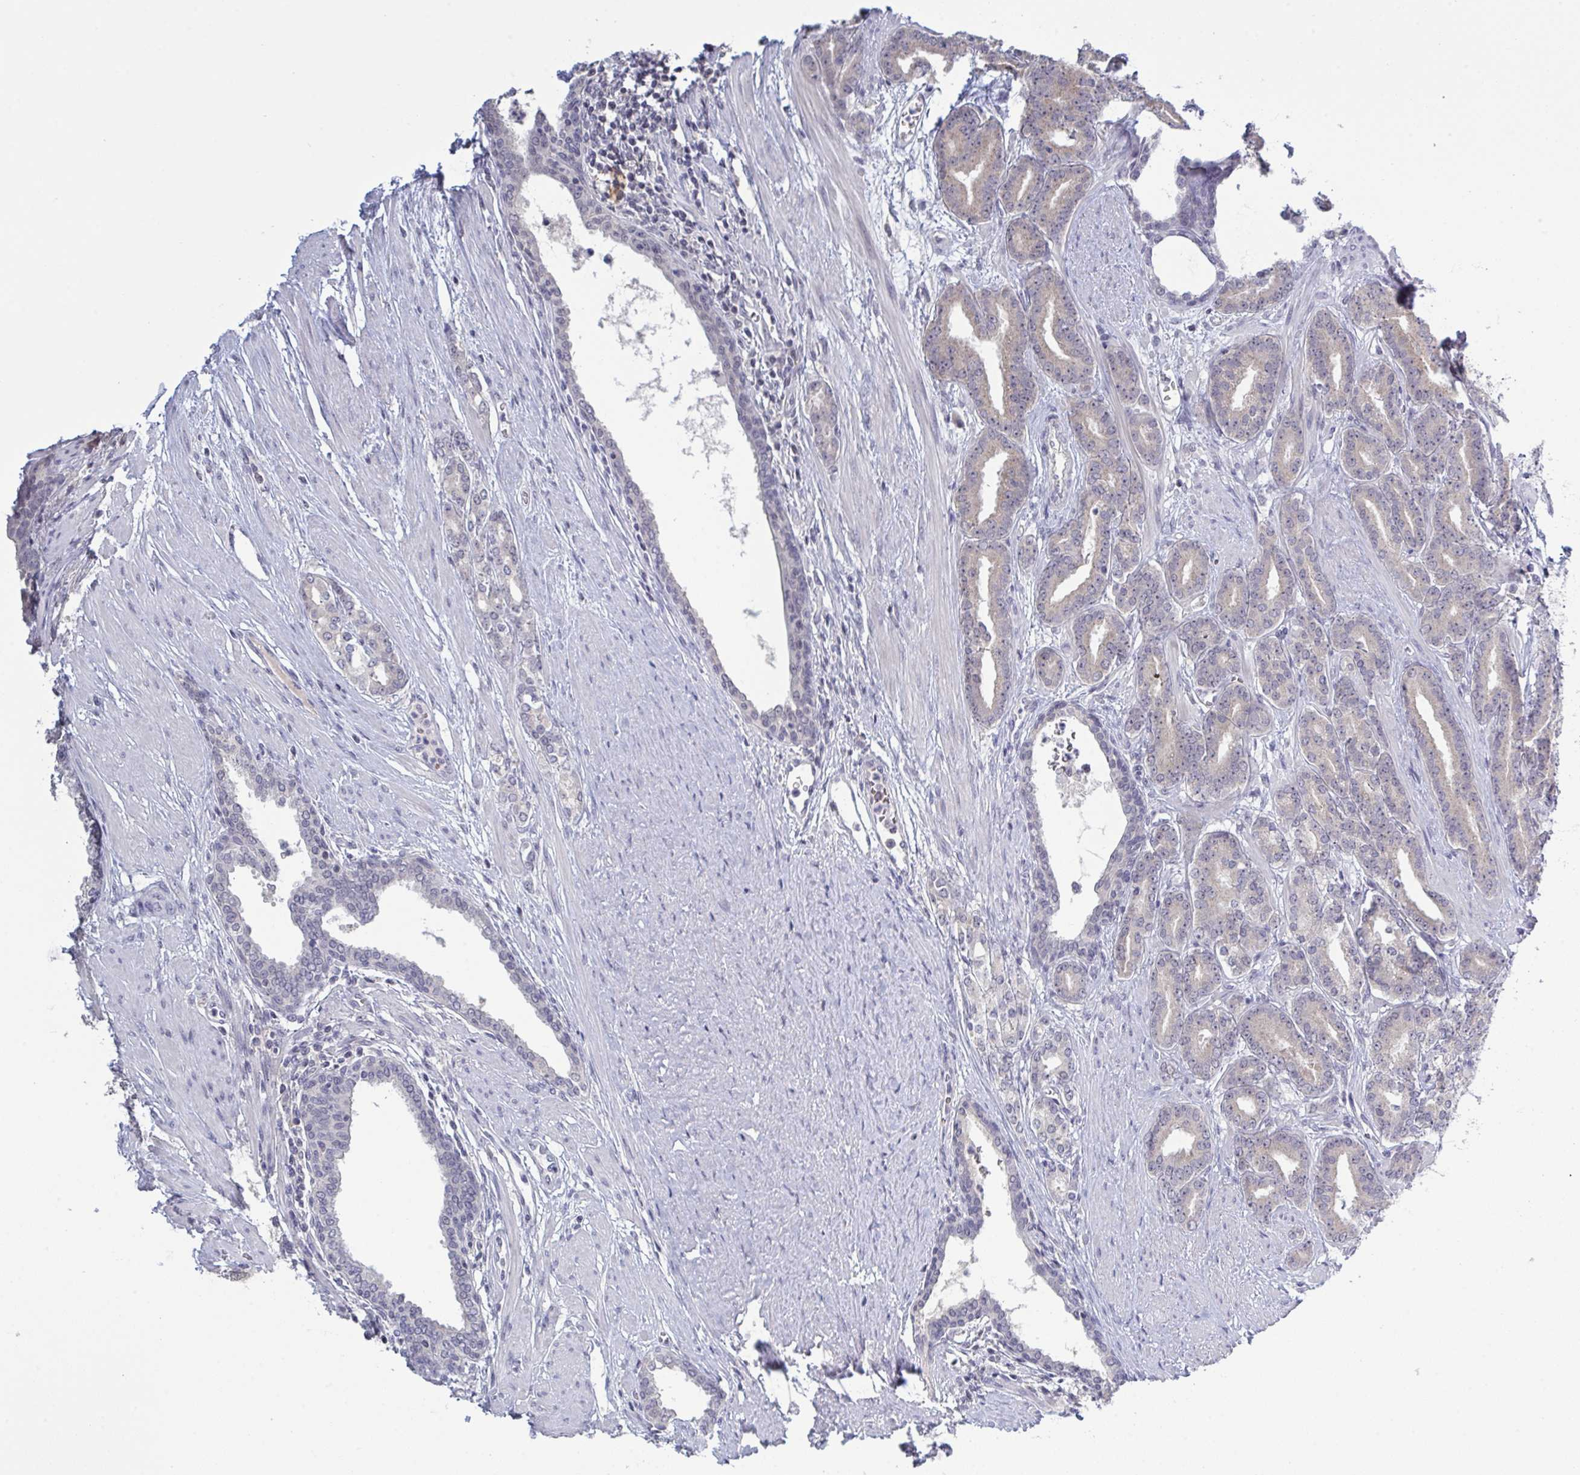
{"staining": {"intensity": "negative", "quantity": "none", "location": "none"}, "tissue": "prostate cancer", "cell_type": "Tumor cells", "image_type": "cancer", "snomed": [{"axis": "morphology", "description": "Adenocarcinoma, High grade"}, {"axis": "topography", "description": "Prostate"}], "caption": "A high-resolution photomicrograph shows IHC staining of prostate cancer (adenocarcinoma (high-grade)), which displays no significant positivity in tumor cells.", "gene": "ZNF784", "patient": {"sex": "male", "age": 60}}